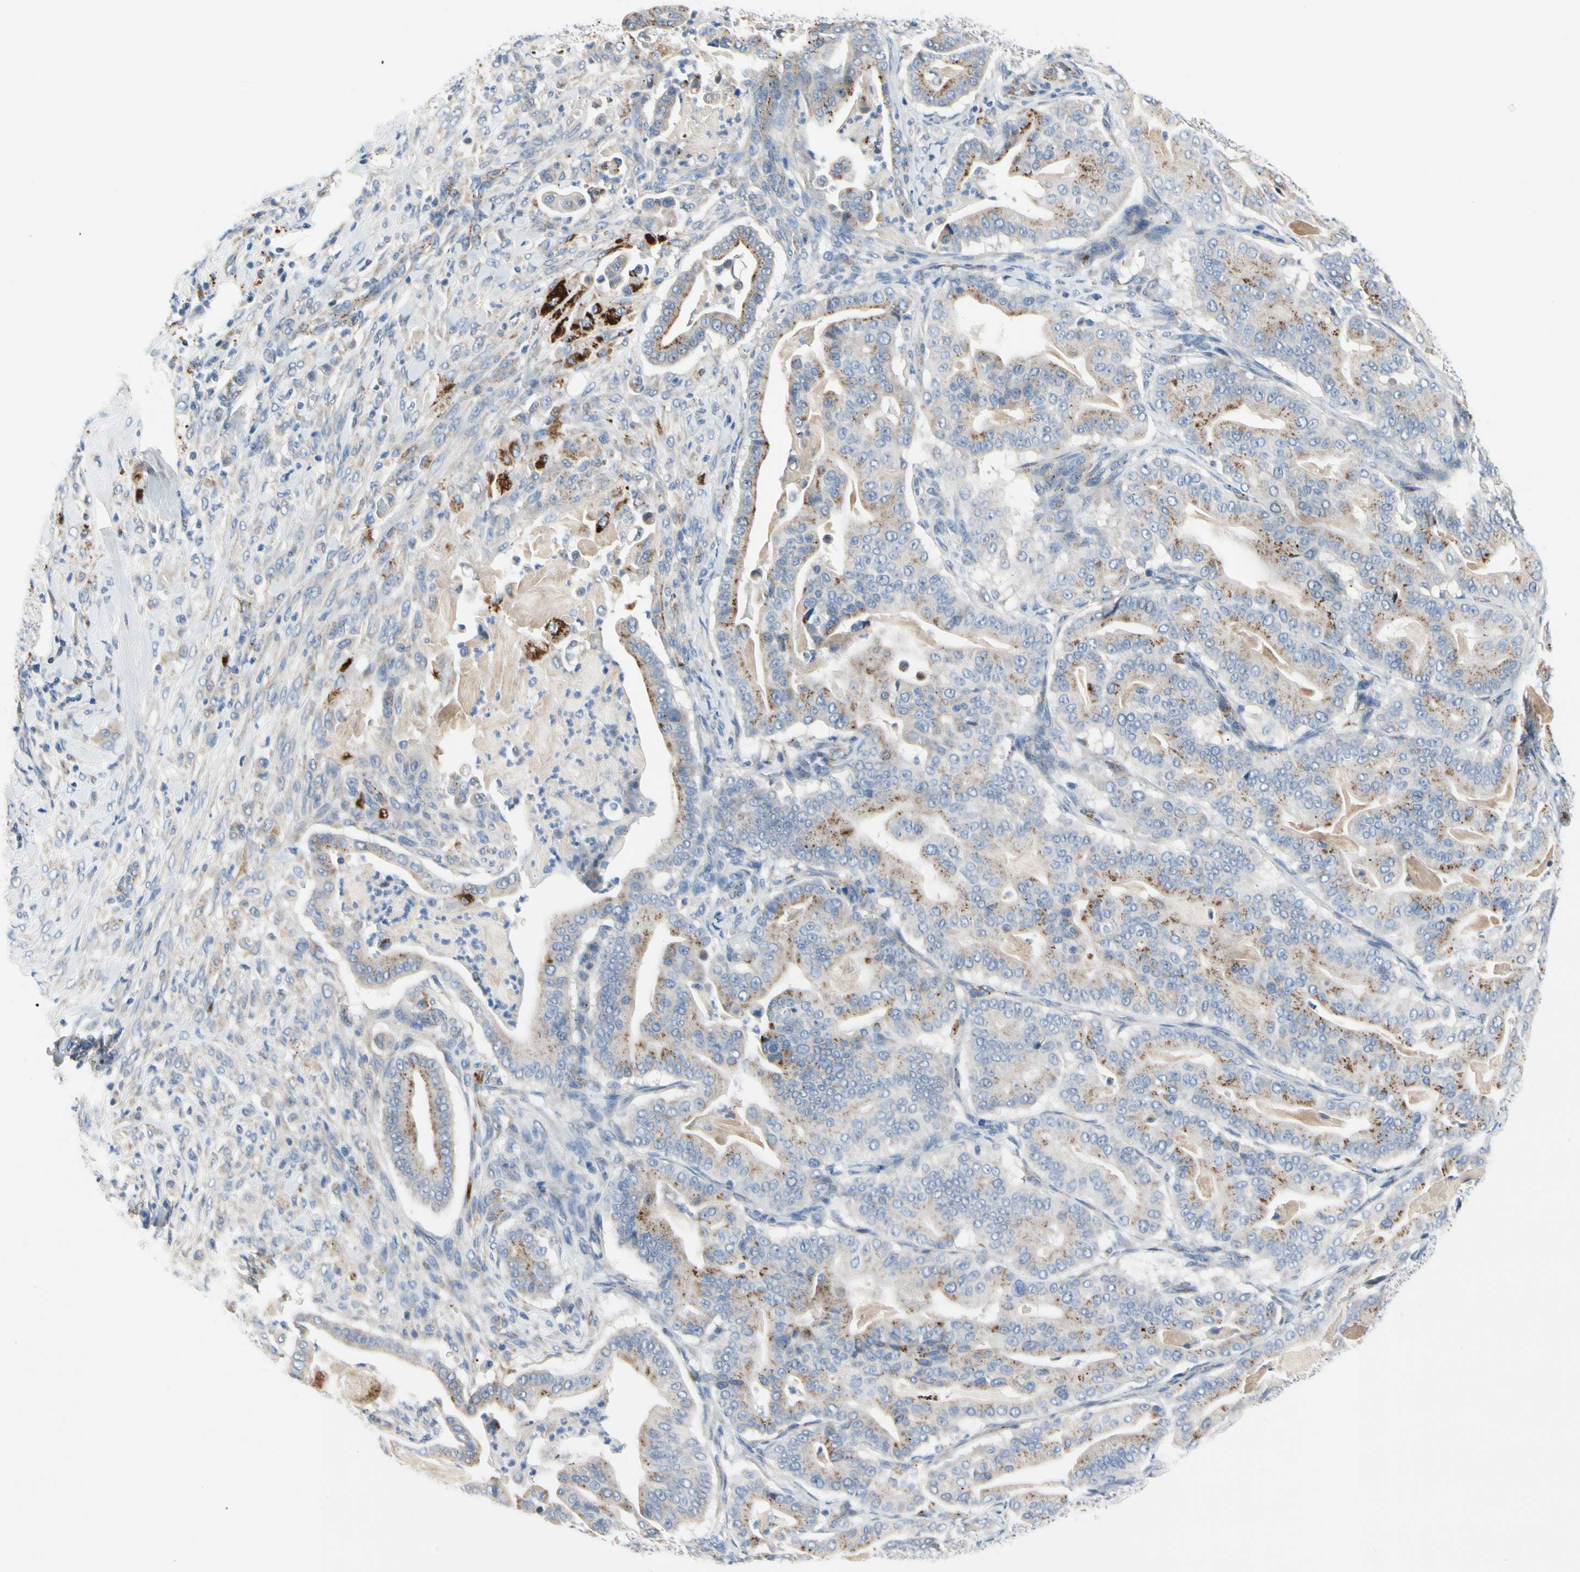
{"staining": {"intensity": "weak", "quantity": "25%-75%", "location": "cytoplasmic/membranous"}, "tissue": "pancreatic cancer", "cell_type": "Tumor cells", "image_type": "cancer", "snomed": [{"axis": "morphology", "description": "Adenocarcinoma, NOS"}, {"axis": "topography", "description": "Pancreas"}], "caption": "This micrograph demonstrates IHC staining of pancreatic cancer, with low weak cytoplasmic/membranous expression in about 25%-75% of tumor cells.", "gene": "RETSAT", "patient": {"sex": "male", "age": 63}}